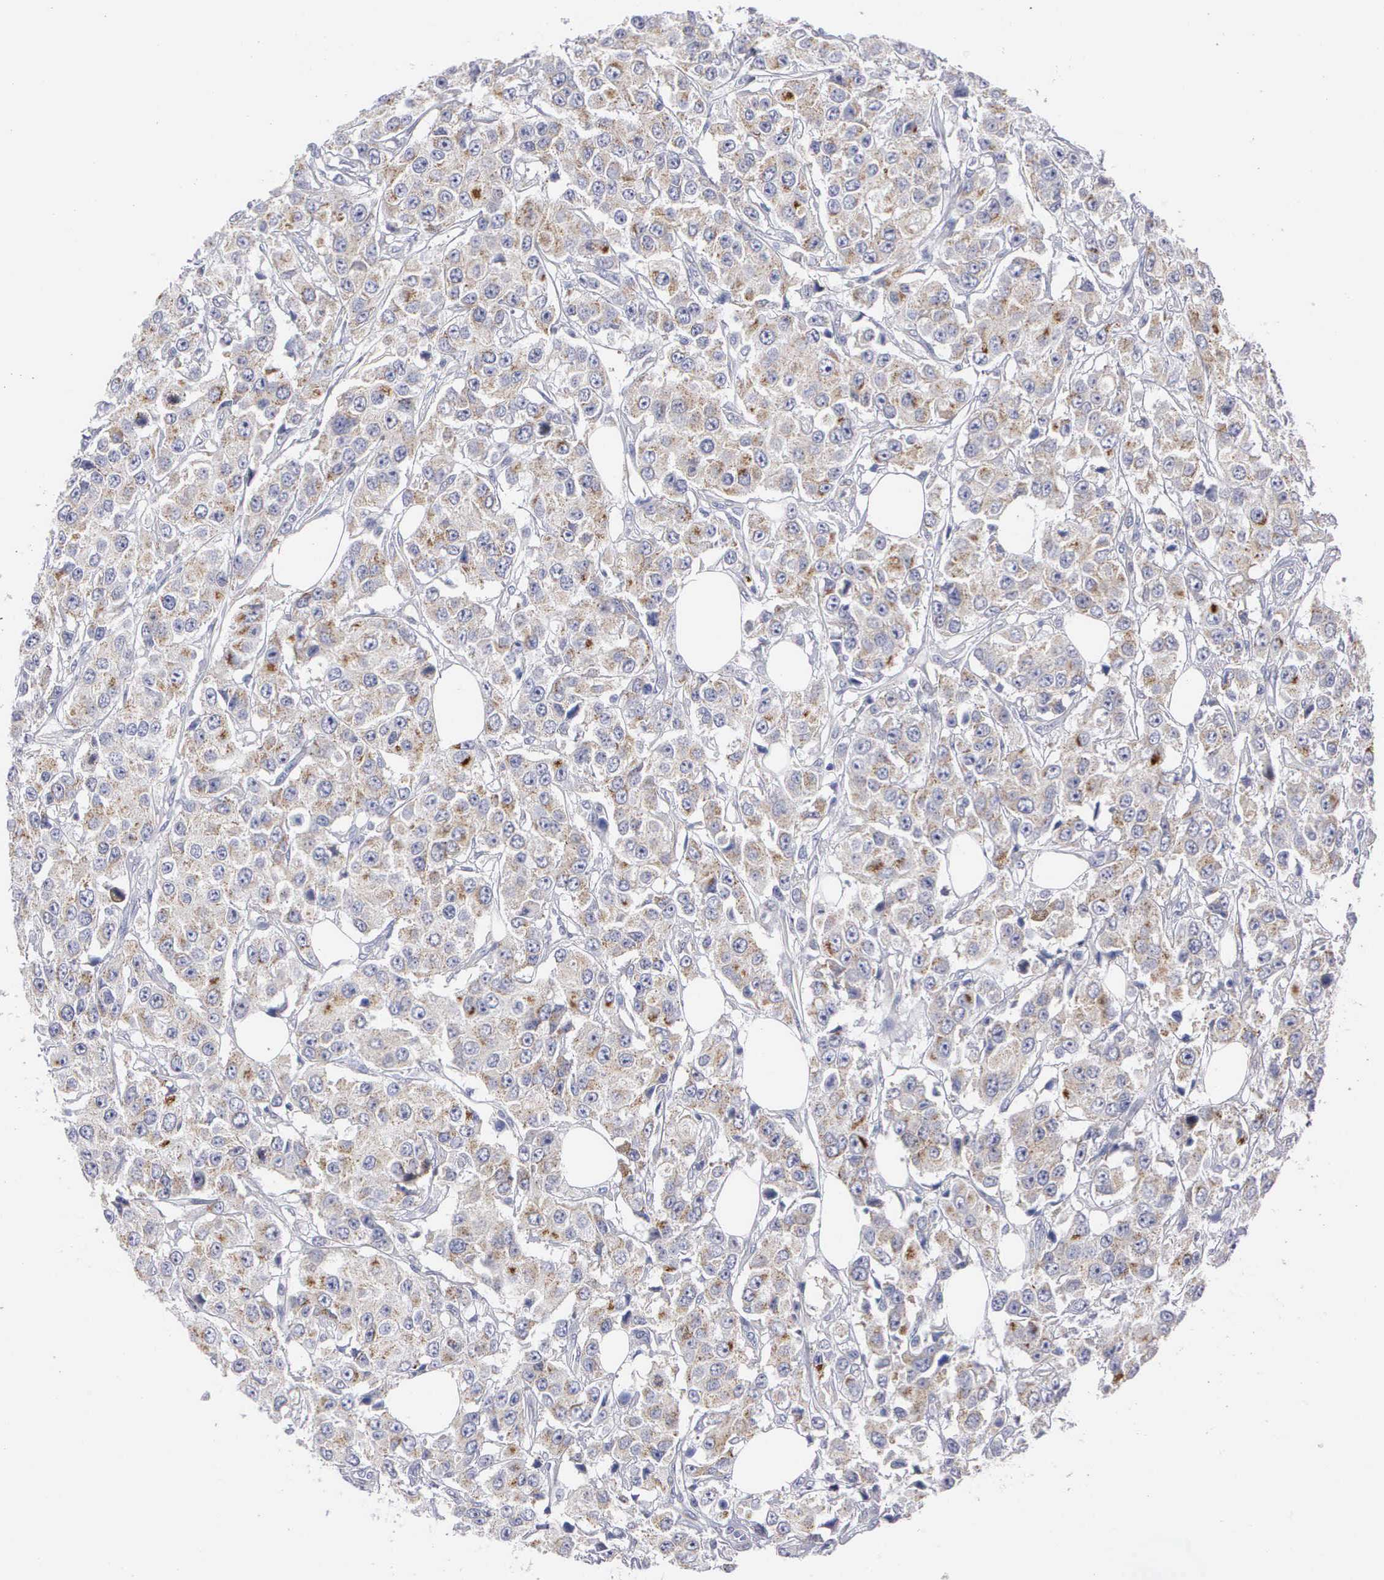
{"staining": {"intensity": "weak", "quantity": ">75%", "location": "cytoplasmic/membranous"}, "tissue": "breast cancer", "cell_type": "Tumor cells", "image_type": "cancer", "snomed": [{"axis": "morphology", "description": "Duct carcinoma"}, {"axis": "topography", "description": "Breast"}], "caption": "A low amount of weak cytoplasmic/membranous positivity is identified in approximately >75% of tumor cells in invasive ductal carcinoma (breast) tissue.", "gene": "CEP170B", "patient": {"sex": "female", "age": 58}}